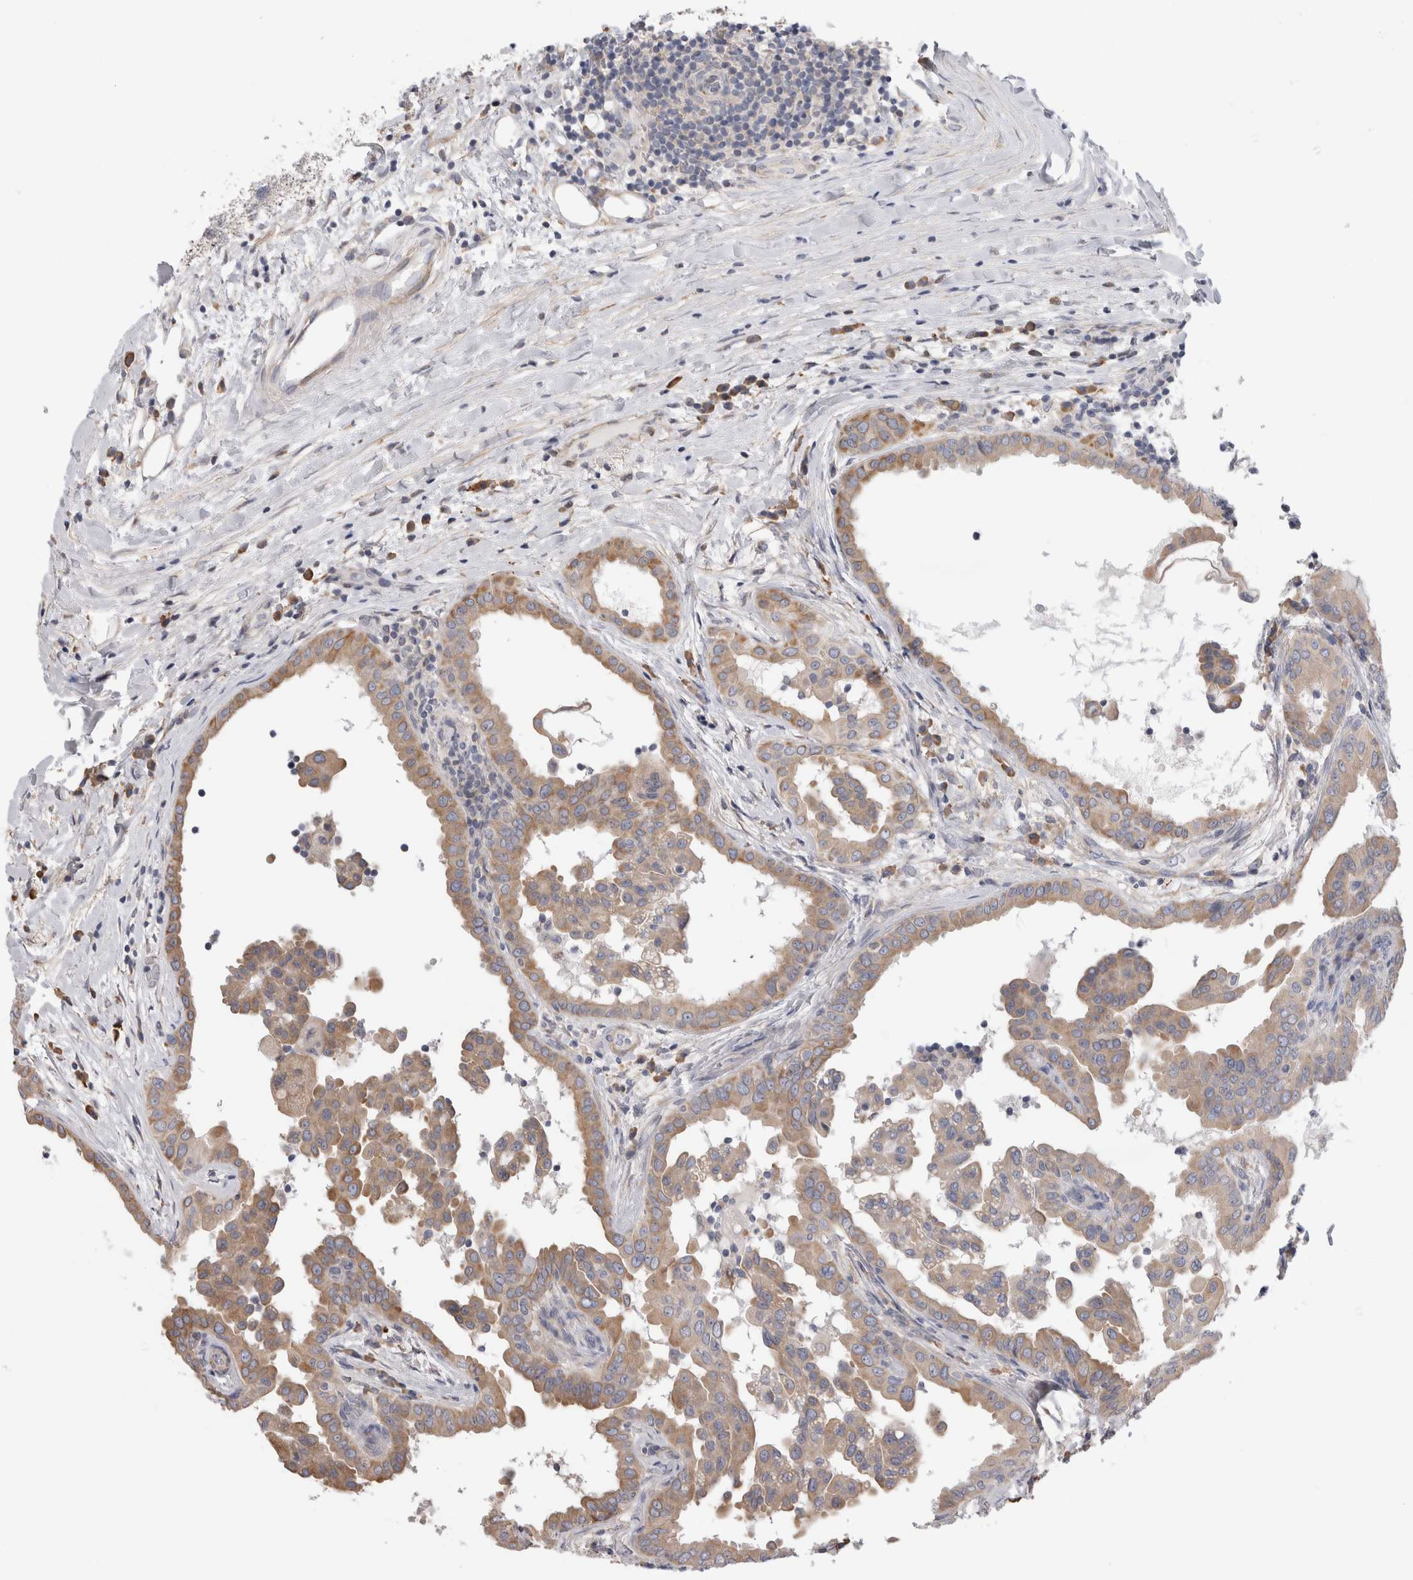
{"staining": {"intensity": "weak", "quantity": ">75%", "location": "cytoplasmic/membranous"}, "tissue": "thyroid cancer", "cell_type": "Tumor cells", "image_type": "cancer", "snomed": [{"axis": "morphology", "description": "Papillary adenocarcinoma, NOS"}, {"axis": "topography", "description": "Thyroid gland"}], "caption": "Approximately >75% of tumor cells in papillary adenocarcinoma (thyroid) display weak cytoplasmic/membranous protein staining as visualized by brown immunohistochemical staining.", "gene": "SMAP2", "patient": {"sex": "male", "age": 33}}